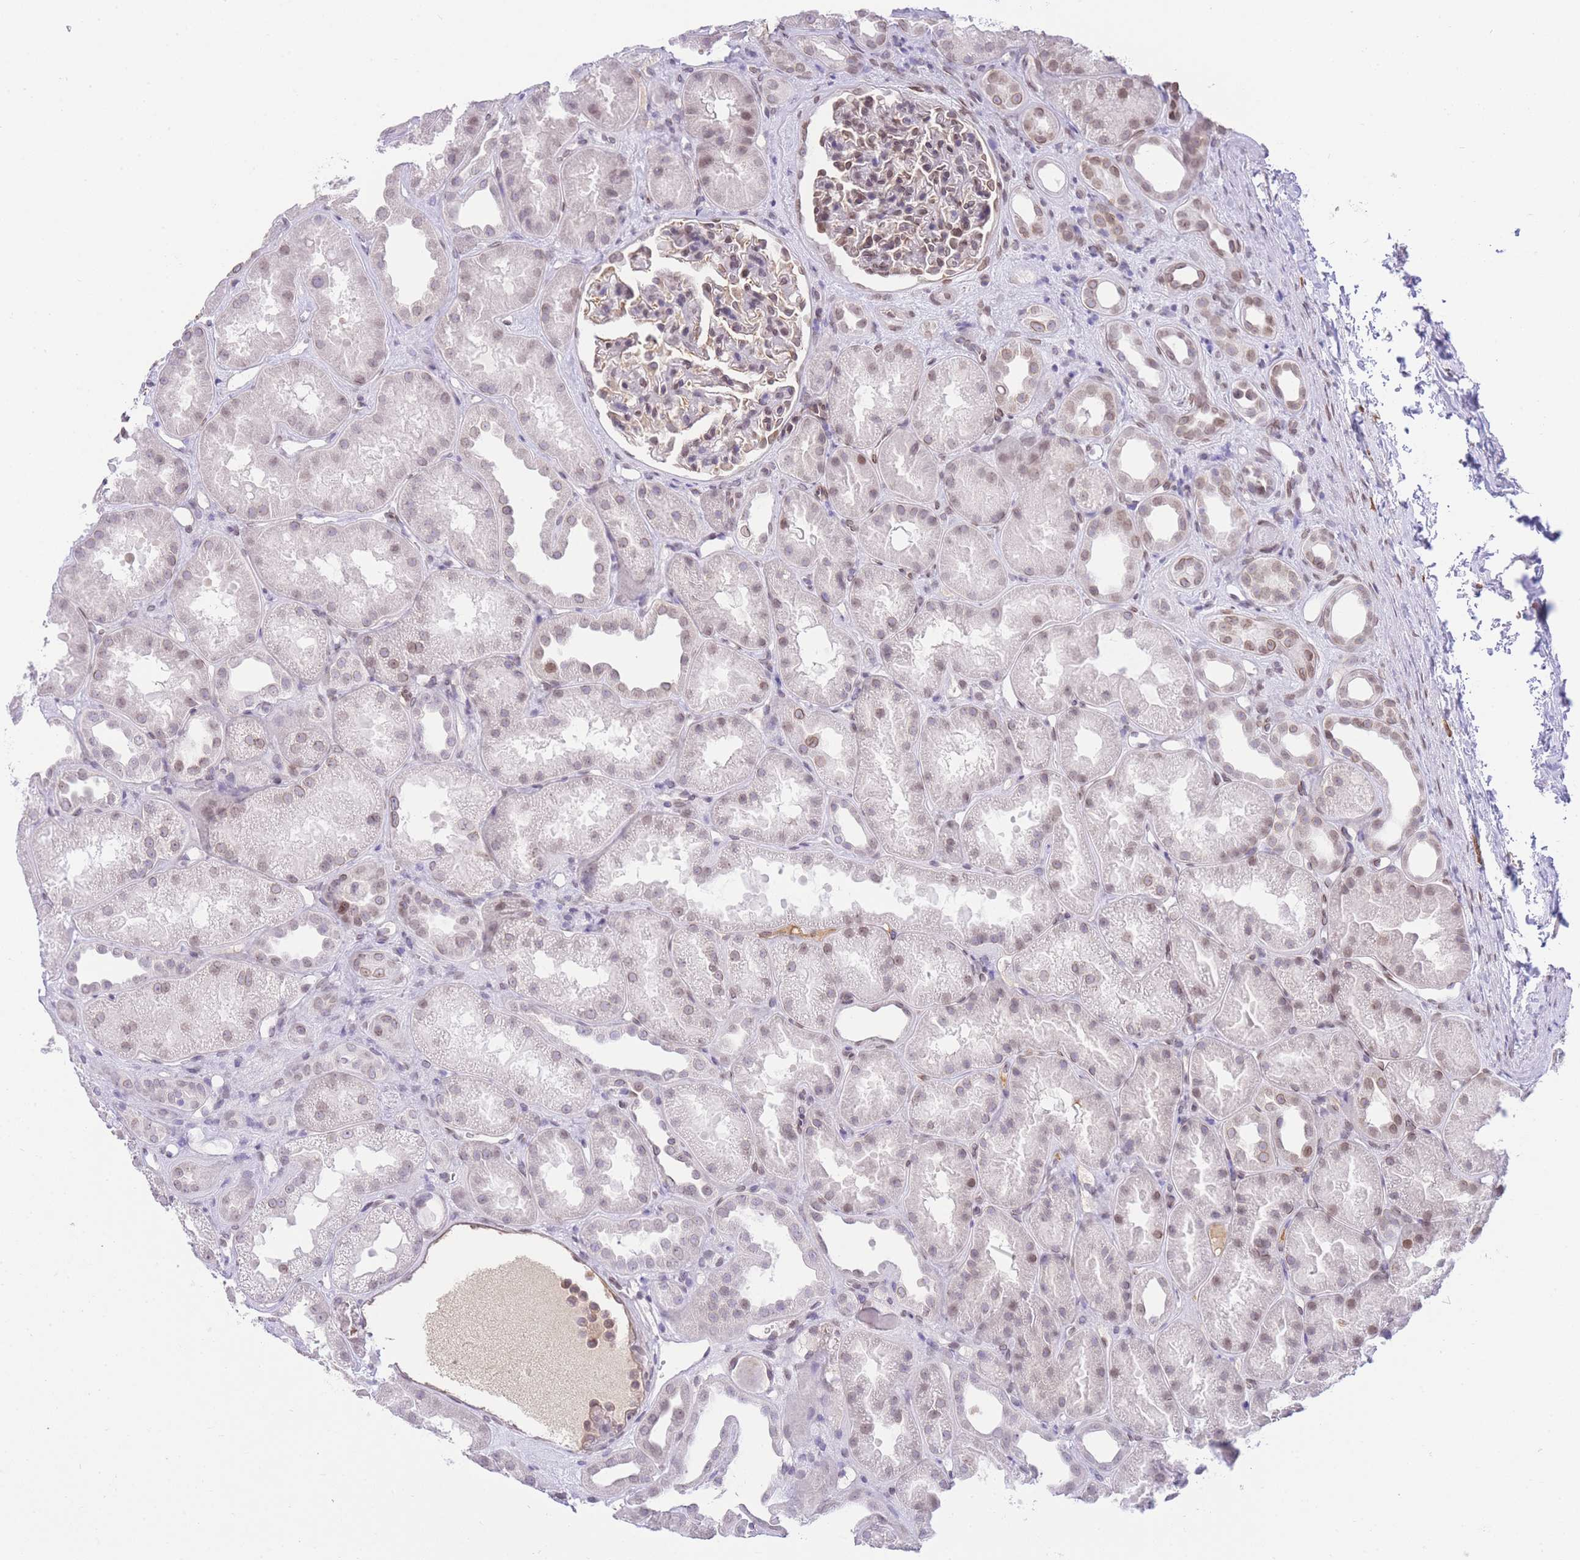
{"staining": {"intensity": "moderate", "quantity": "25%-75%", "location": "nuclear"}, "tissue": "kidney", "cell_type": "Cells in glomeruli", "image_type": "normal", "snomed": [{"axis": "morphology", "description": "Normal tissue, NOS"}, {"axis": "topography", "description": "Kidney"}], "caption": "Protein expression analysis of normal kidney exhibits moderate nuclear expression in approximately 25%-75% of cells in glomeruli.", "gene": "OR10AD1", "patient": {"sex": "male", "age": 61}}